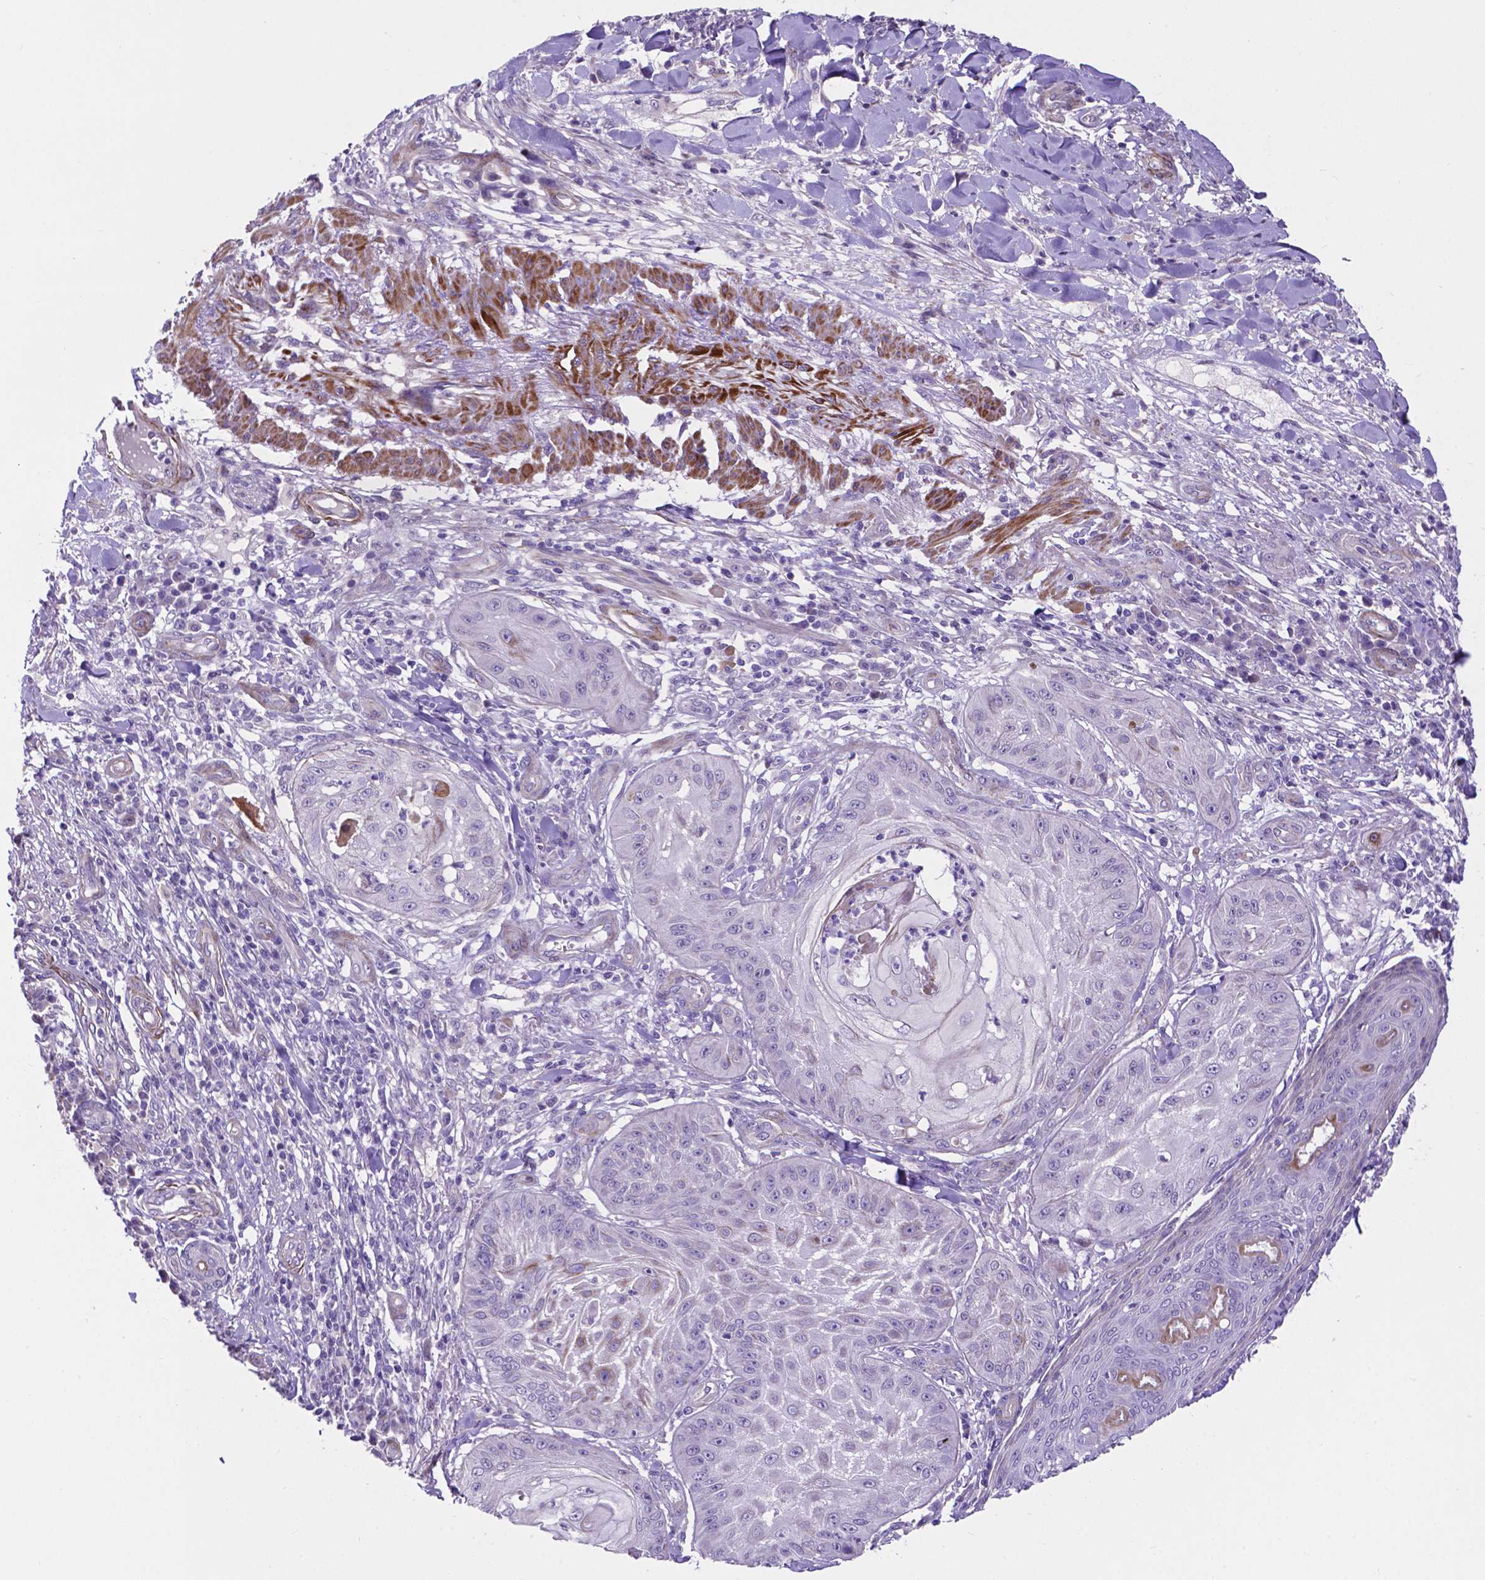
{"staining": {"intensity": "negative", "quantity": "none", "location": "none"}, "tissue": "skin cancer", "cell_type": "Tumor cells", "image_type": "cancer", "snomed": [{"axis": "morphology", "description": "Squamous cell carcinoma, NOS"}, {"axis": "topography", "description": "Skin"}], "caption": "Immunohistochemistry (IHC) histopathology image of neoplastic tissue: human skin cancer stained with DAB displays no significant protein positivity in tumor cells.", "gene": "PFKFB4", "patient": {"sex": "male", "age": 70}}